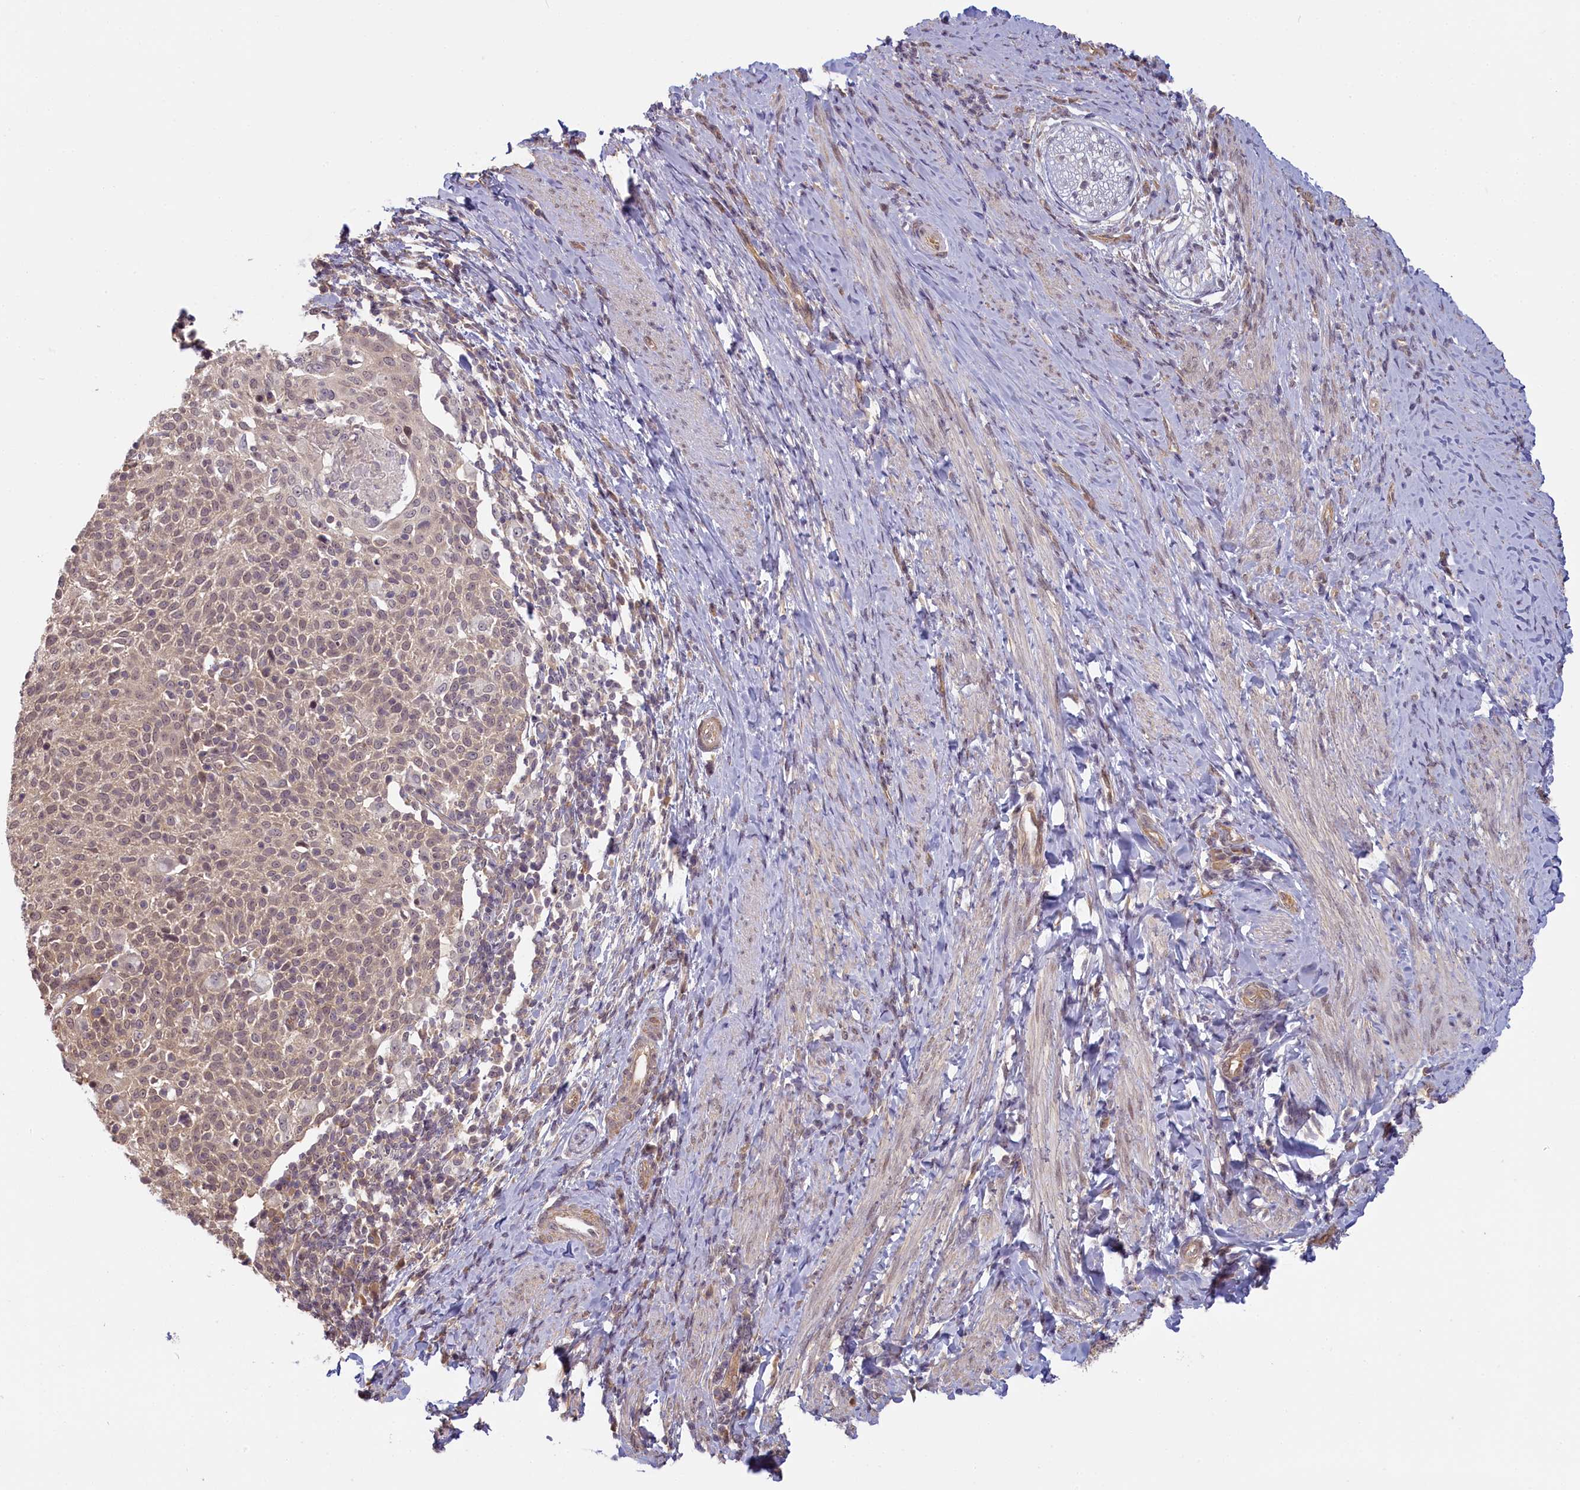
{"staining": {"intensity": "weak", "quantity": "25%-75%", "location": "nuclear"}, "tissue": "cervical cancer", "cell_type": "Tumor cells", "image_type": "cancer", "snomed": [{"axis": "morphology", "description": "Squamous cell carcinoma, NOS"}, {"axis": "topography", "description": "Cervix"}], "caption": "Cervical cancer (squamous cell carcinoma) tissue demonstrates weak nuclear positivity in approximately 25%-75% of tumor cells, visualized by immunohistochemistry. (brown staining indicates protein expression, while blue staining denotes nuclei).", "gene": "C19orf44", "patient": {"sex": "female", "age": 52}}